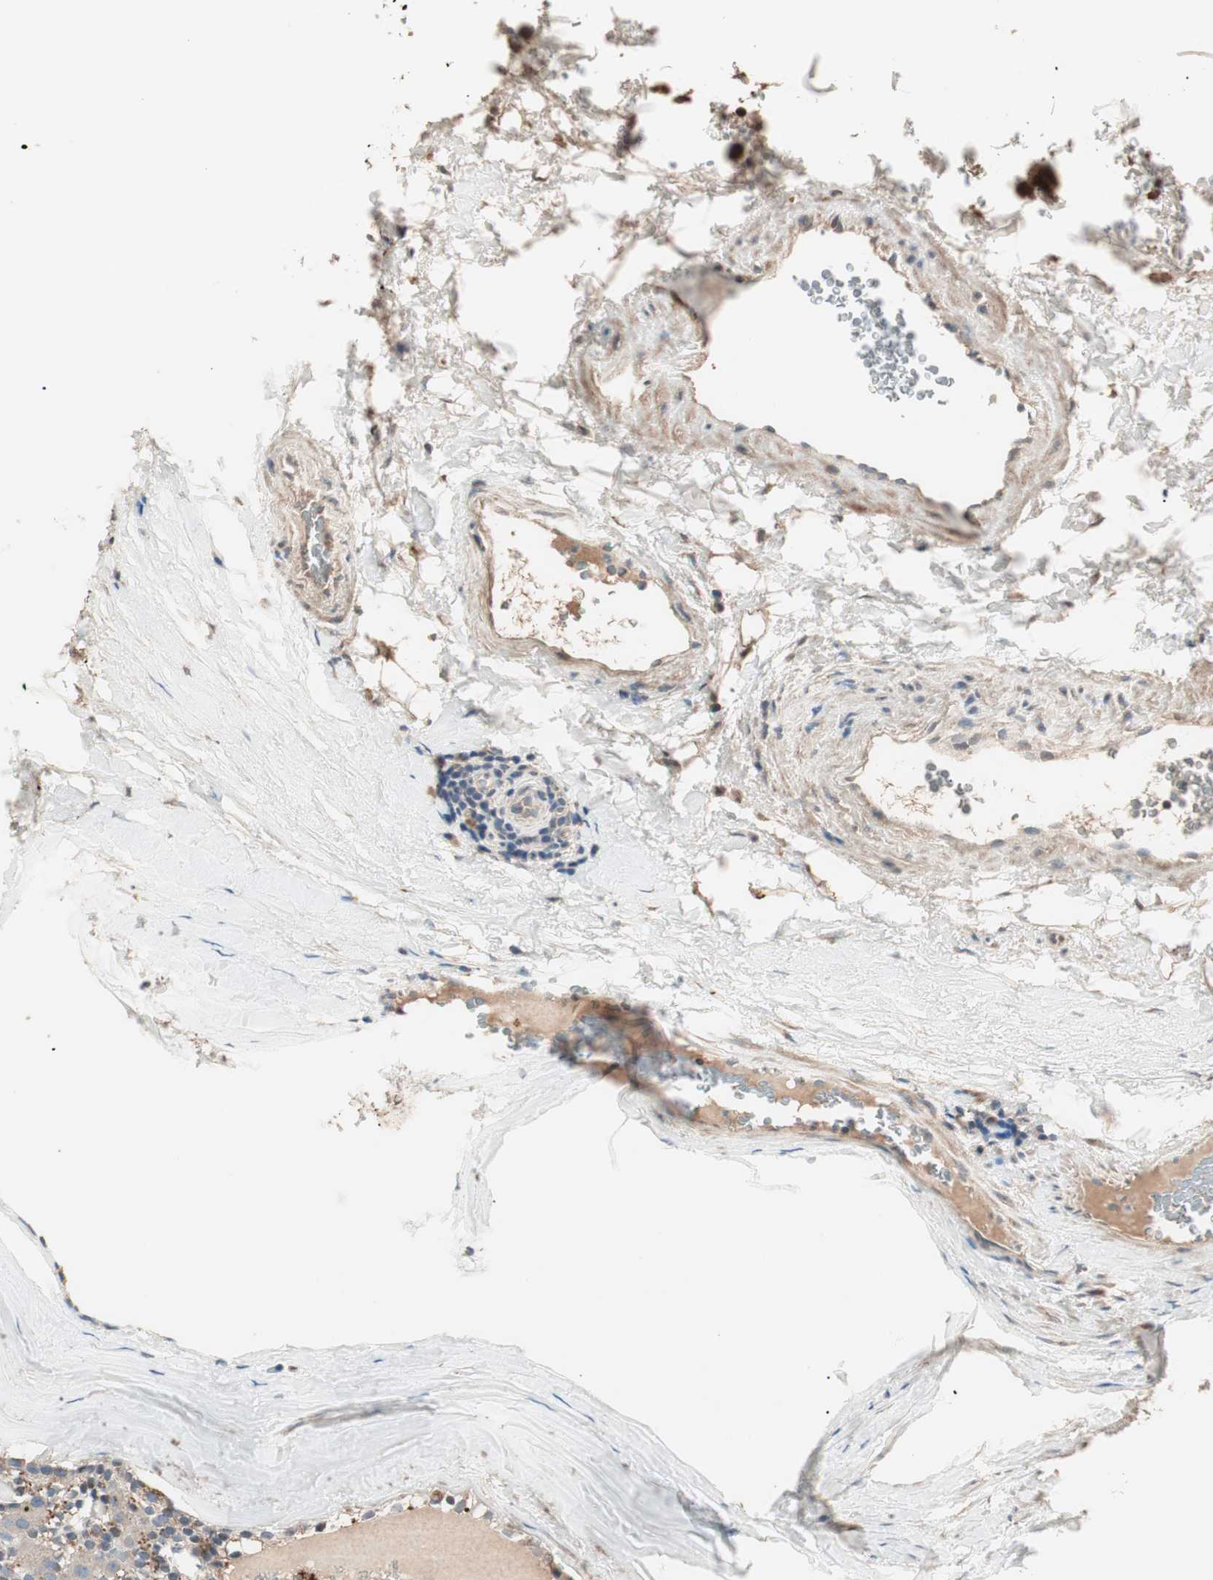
{"staining": {"intensity": "moderate", "quantity": ">75%", "location": "cytoplasmic/membranous"}, "tissue": "parathyroid gland", "cell_type": "Glandular cells", "image_type": "normal", "snomed": [{"axis": "morphology", "description": "Normal tissue, NOS"}, {"axis": "morphology", "description": "Adenoma, NOS"}, {"axis": "topography", "description": "Parathyroid gland"}], "caption": "IHC (DAB (3,3'-diaminobenzidine)) staining of unremarkable human parathyroid gland shows moderate cytoplasmic/membranous protein positivity in about >75% of glandular cells.", "gene": "NFRKB", "patient": {"sex": "female", "age": 86}}